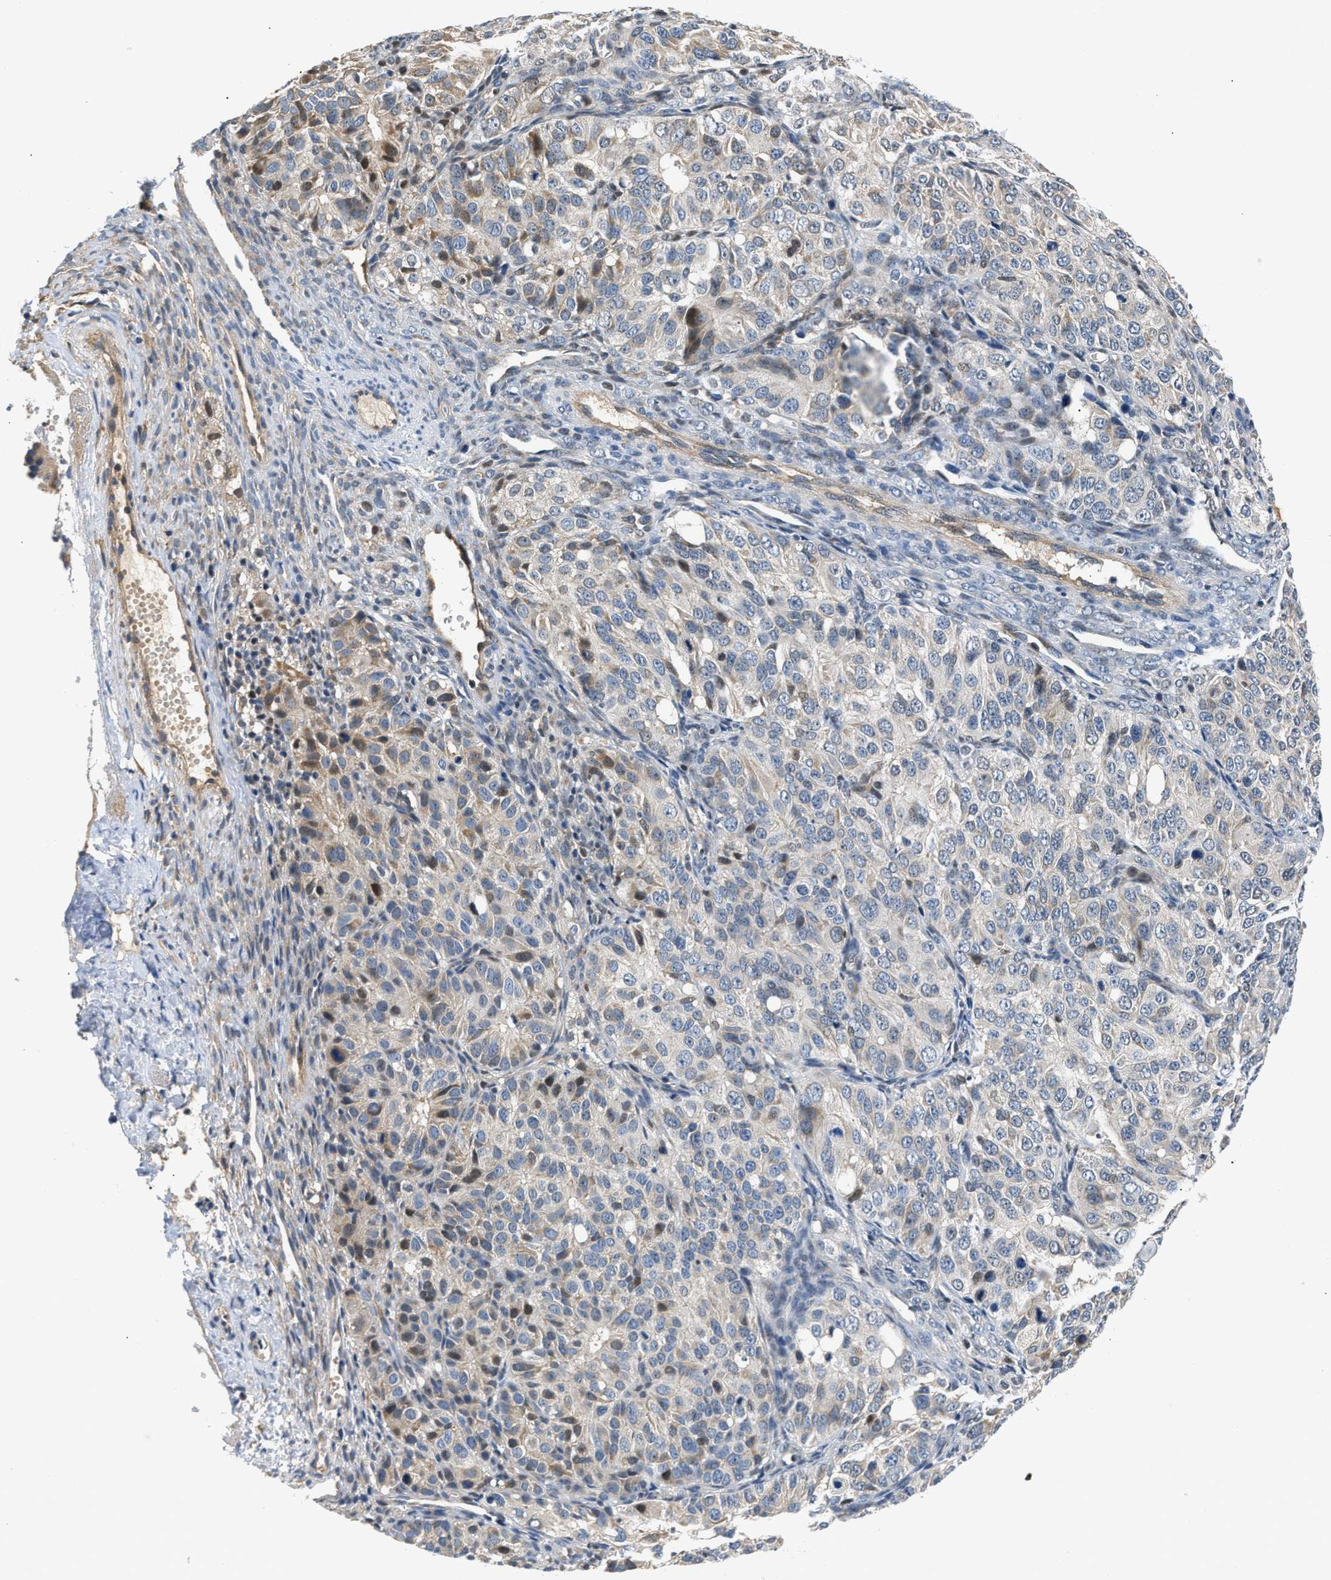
{"staining": {"intensity": "weak", "quantity": "<25%", "location": "cytoplasmic/membranous"}, "tissue": "ovarian cancer", "cell_type": "Tumor cells", "image_type": "cancer", "snomed": [{"axis": "morphology", "description": "Carcinoma, endometroid"}, {"axis": "topography", "description": "Ovary"}], "caption": "This is an IHC histopathology image of ovarian cancer (endometroid carcinoma). There is no staining in tumor cells.", "gene": "TNIP2", "patient": {"sex": "female", "age": 51}}